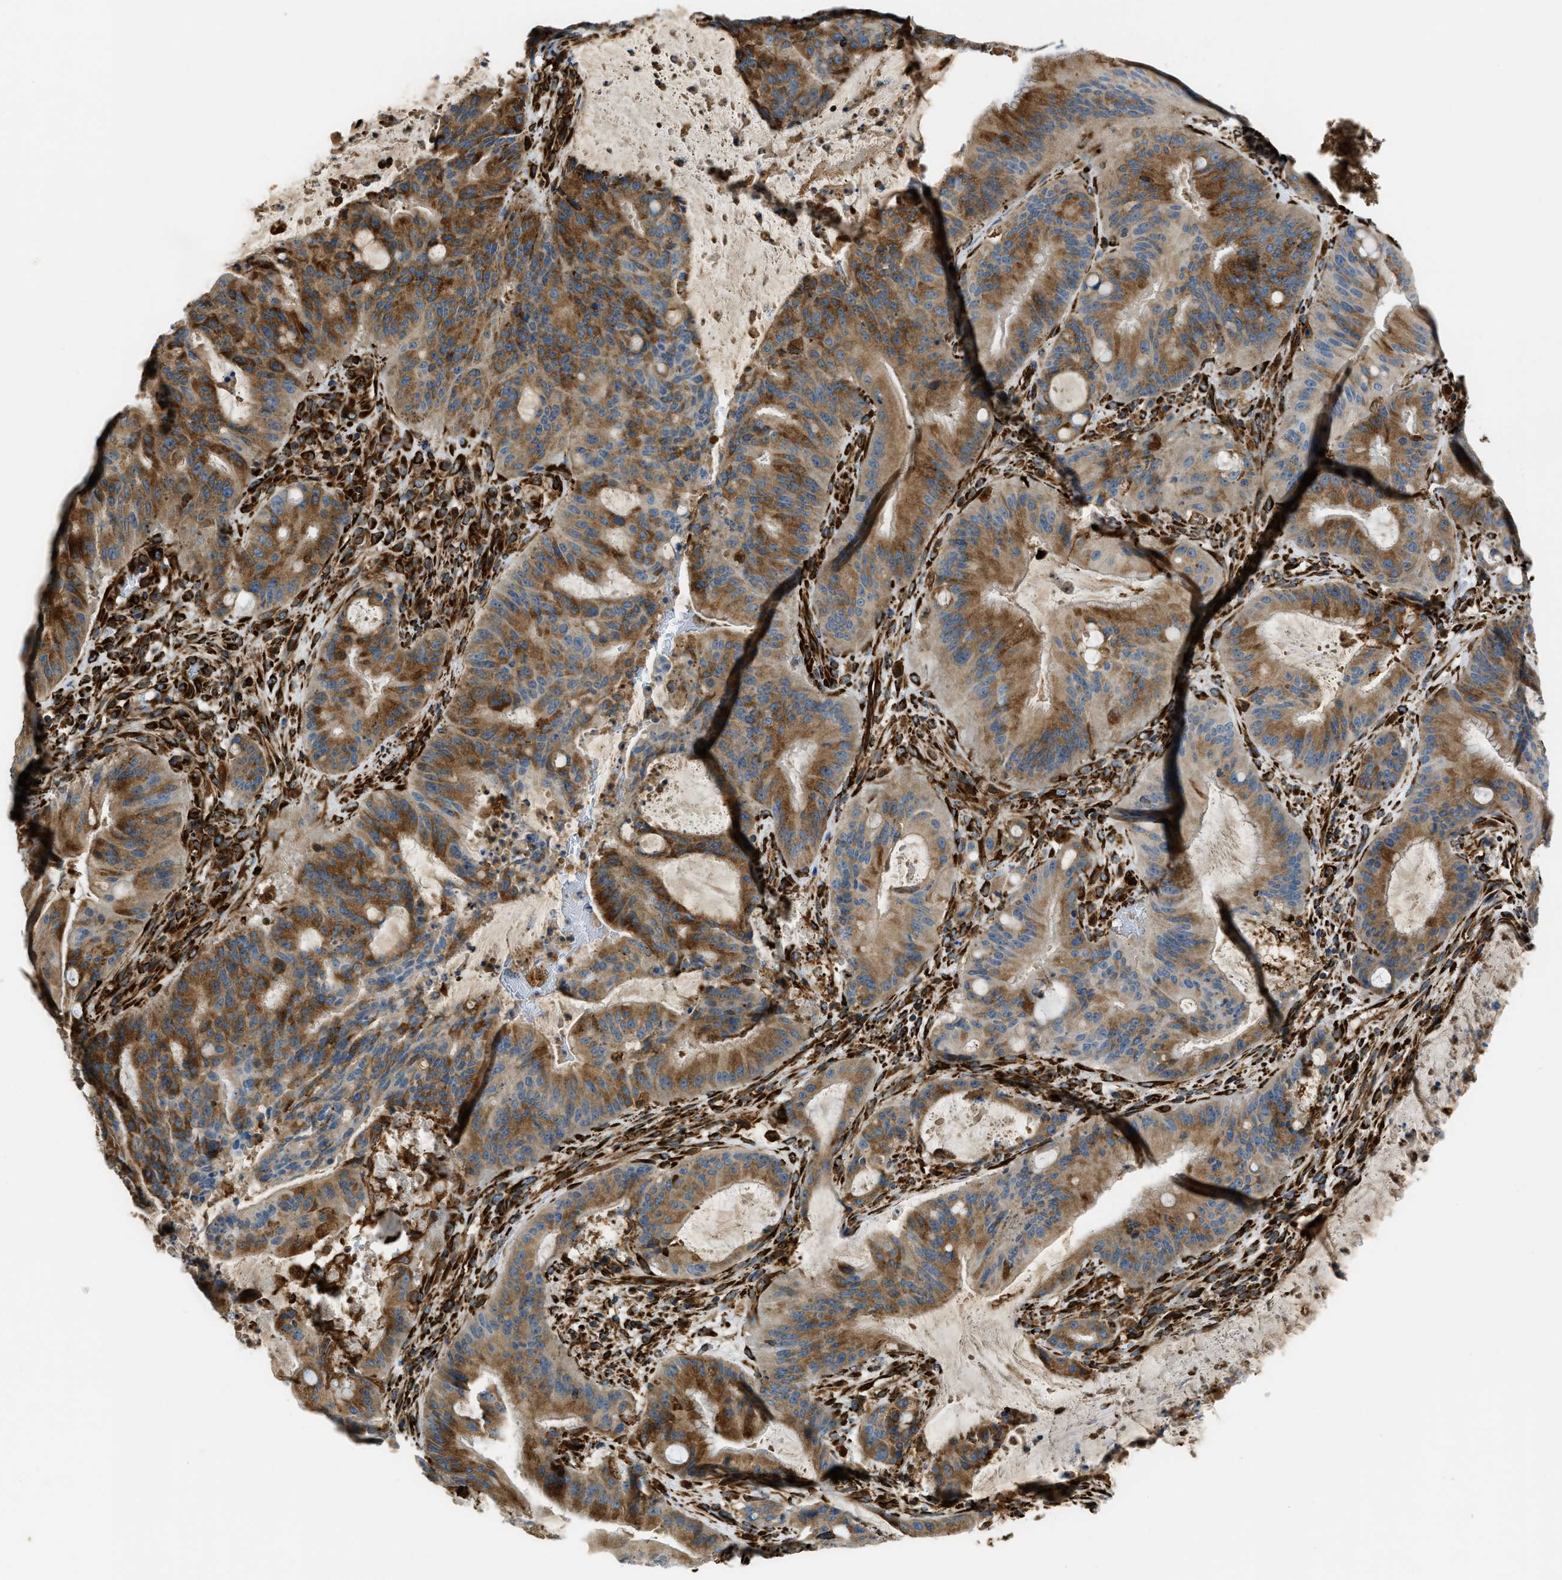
{"staining": {"intensity": "moderate", "quantity": ">75%", "location": "cytoplasmic/membranous"}, "tissue": "liver cancer", "cell_type": "Tumor cells", "image_type": "cancer", "snomed": [{"axis": "morphology", "description": "Normal tissue, NOS"}, {"axis": "morphology", "description": "Cholangiocarcinoma"}, {"axis": "topography", "description": "Liver"}, {"axis": "topography", "description": "Peripheral nerve tissue"}], "caption": "Moderate cytoplasmic/membranous protein positivity is appreciated in about >75% of tumor cells in liver cancer. The staining was performed using DAB, with brown indicating positive protein expression. Nuclei are stained blue with hematoxylin.", "gene": "BEX3", "patient": {"sex": "female", "age": 73}}